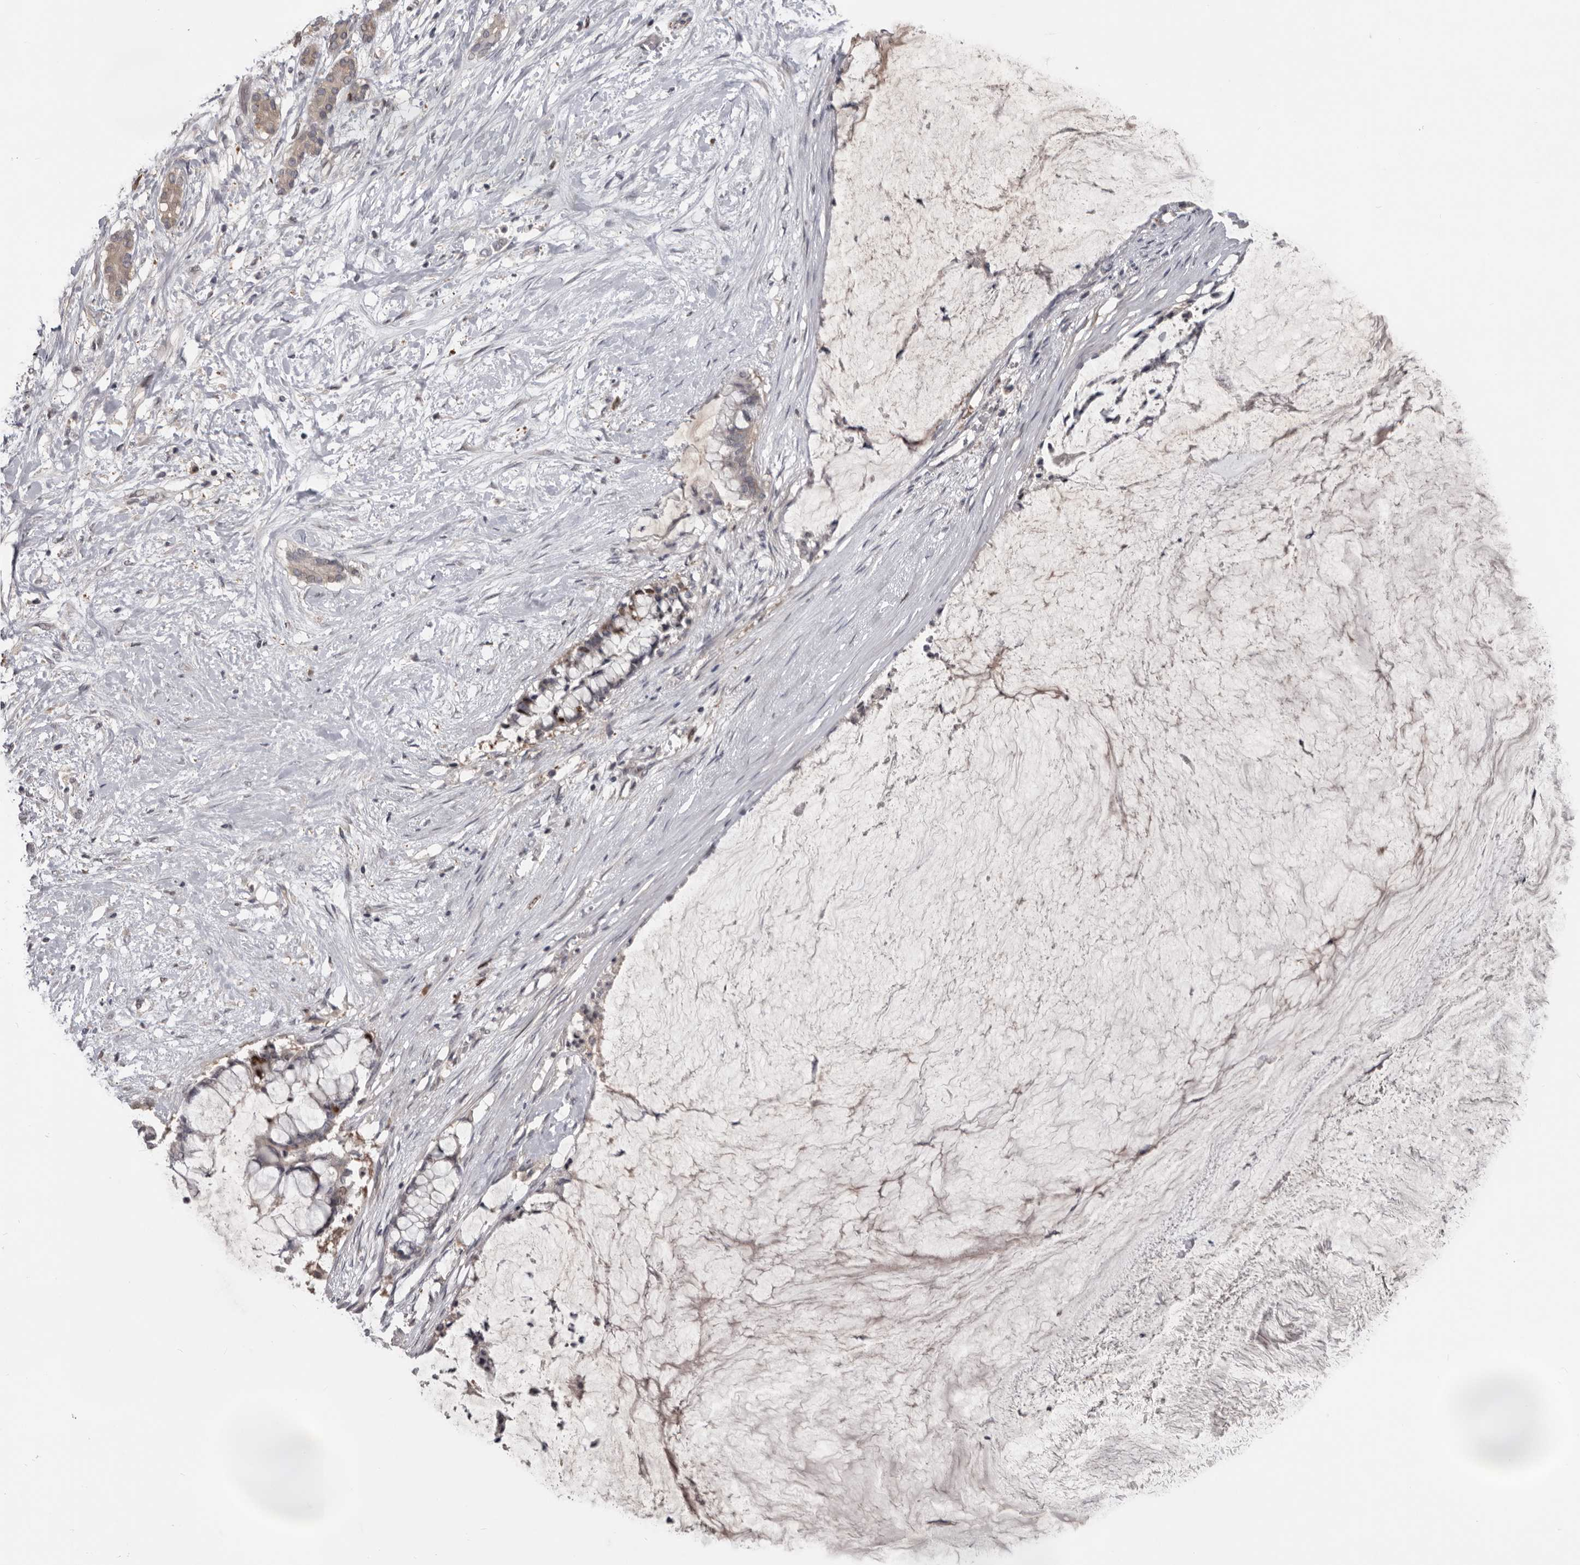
{"staining": {"intensity": "weak", "quantity": "<25%", "location": "nuclear"}, "tissue": "pancreatic cancer", "cell_type": "Tumor cells", "image_type": "cancer", "snomed": [{"axis": "morphology", "description": "Adenocarcinoma, NOS"}, {"axis": "topography", "description": "Pancreas"}], "caption": "A high-resolution histopathology image shows immunohistochemistry (IHC) staining of adenocarcinoma (pancreatic), which reveals no significant staining in tumor cells.", "gene": "CDCA8", "patient": {"sex": "male", "age": 41}}